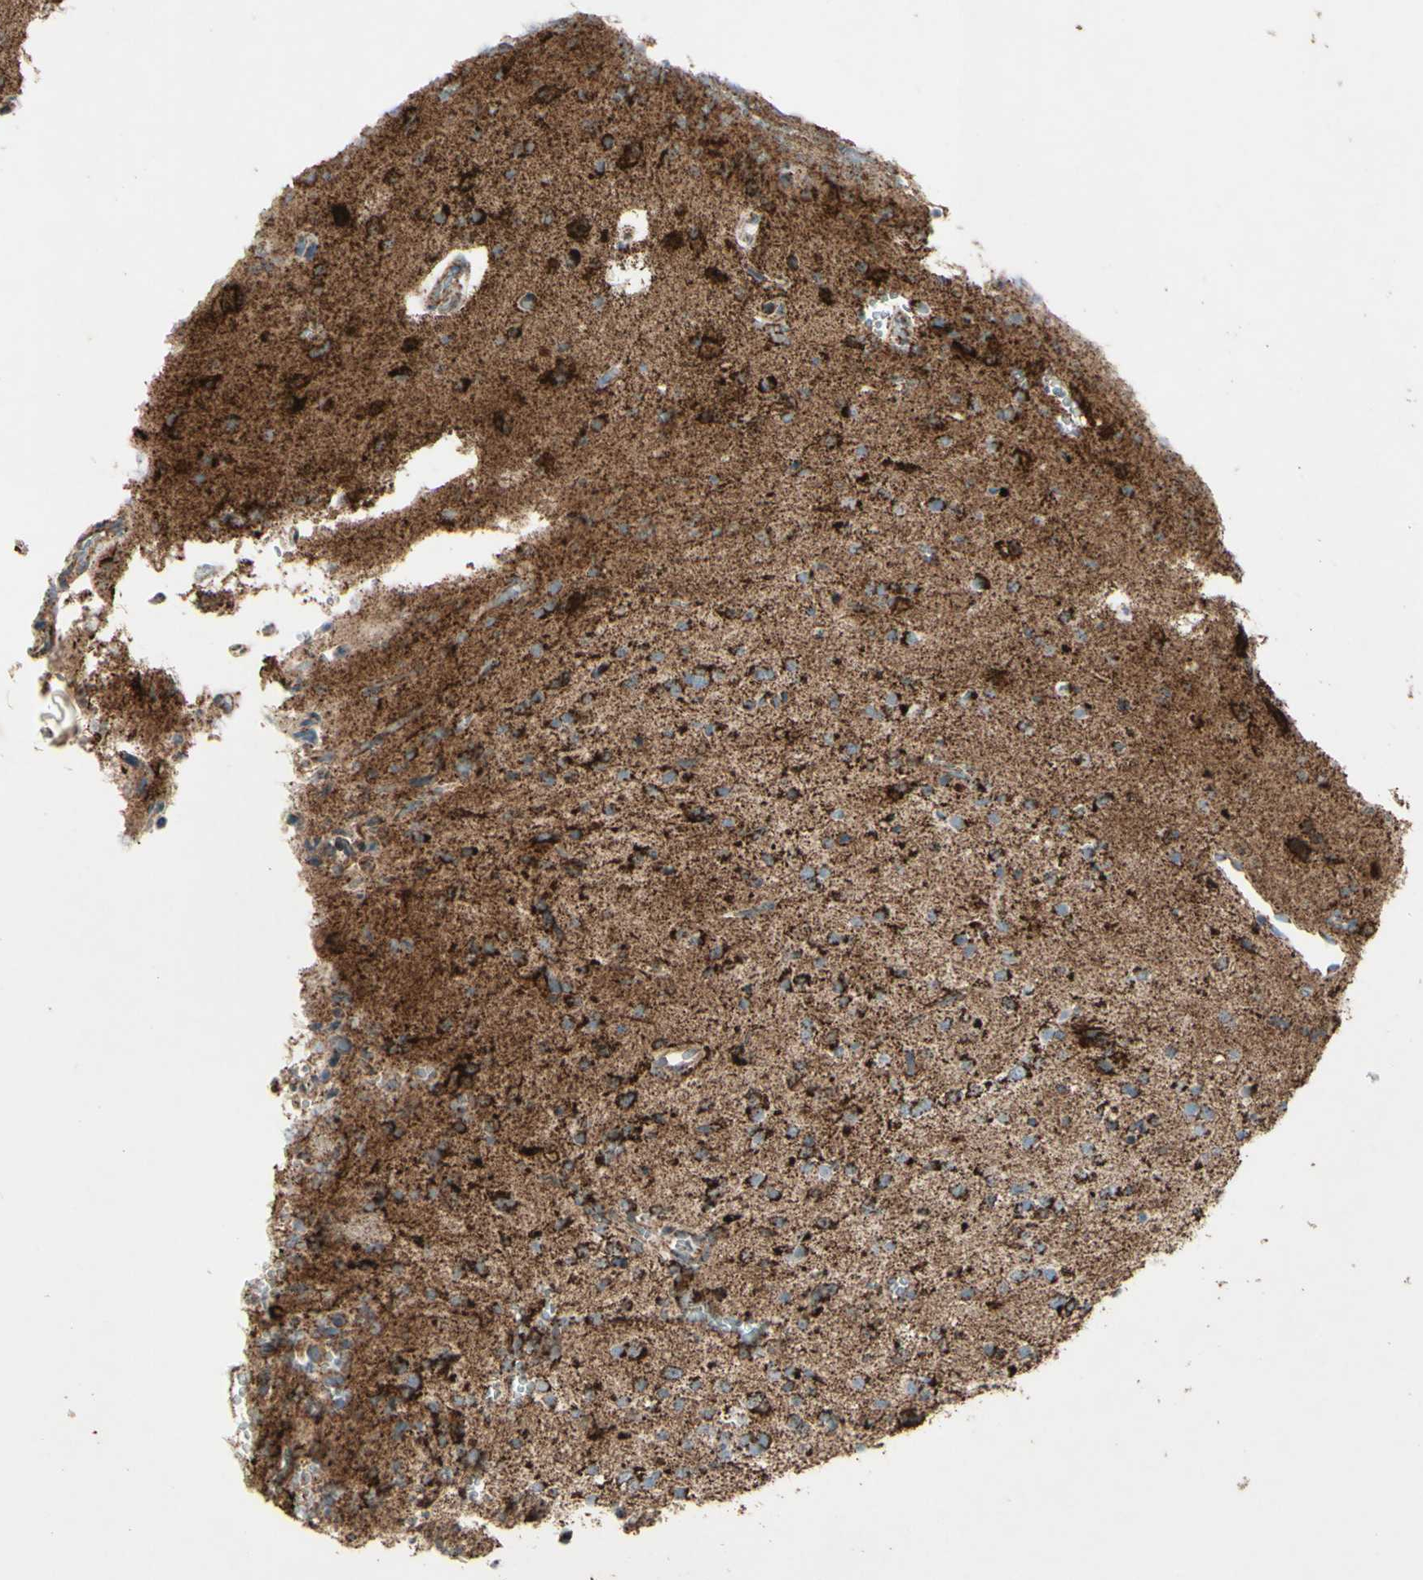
{"staining": {"intensity": "strong", "quantity": ">75%", "location": "cytoplasmic/membranous"}, "tissue": "glioma", "cell_type": "Tumor cells", "image_type": "cancer", "snomed": [{"axis": "morphology", "description": "Glioma, malignant, High grade"}, {"axis": "topography", "description": "Brain"}], "caption": "Malignant glioma (high-grade) stained with IHC shows strong cytoplasmic/membranous staining in approximately >75% of tumor cells. Nuclei are stained in blue.", "gene": "RHOT1", "patient": {"sex": "male", "age": 47}}